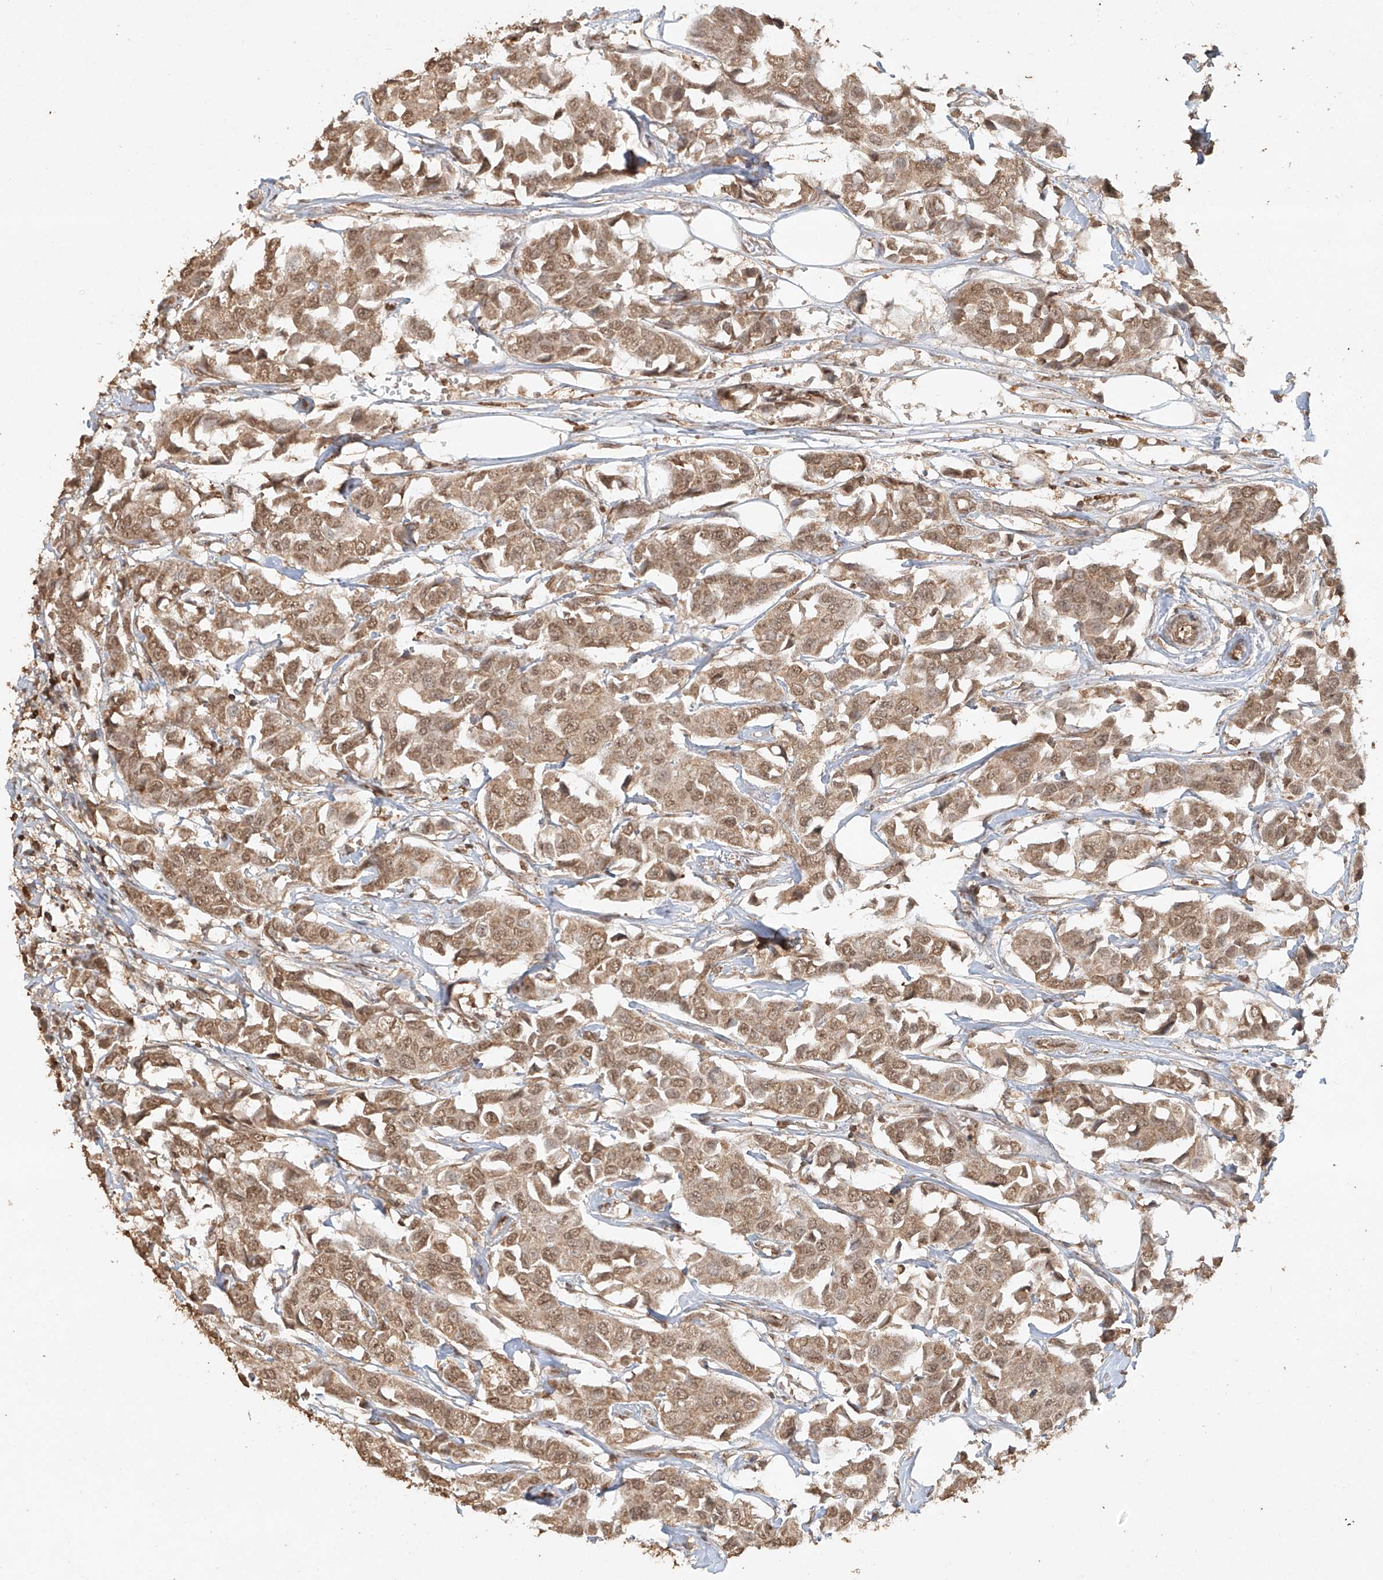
{"staining": {"intensity": "moderate", "quantity": ">75%", "location": "cytoplasmic/membranous,nuclear"}, "tissue": "breast cancer", "cell_type": "Tumor cells", "image_type": "cancer", "snomed": [{"axis": "morphology", "description": "Duct carcinoma"}, {"axis": "topography", "description": "Breast"}], "caption": "Infiltrating ductal carcinoma (breast) stained for a protein reveals moderate cytoplasmic/membranous and nuclear positivity in tumor cells. The staining is performed using DAB (3,3'-diaminobenzidine) brown chromogen to label protein expression. The nuclei are counter-stained blue using hematoxylin.", "gene": "TIGAR", "patient": {"sex": "female", "age": 80}}